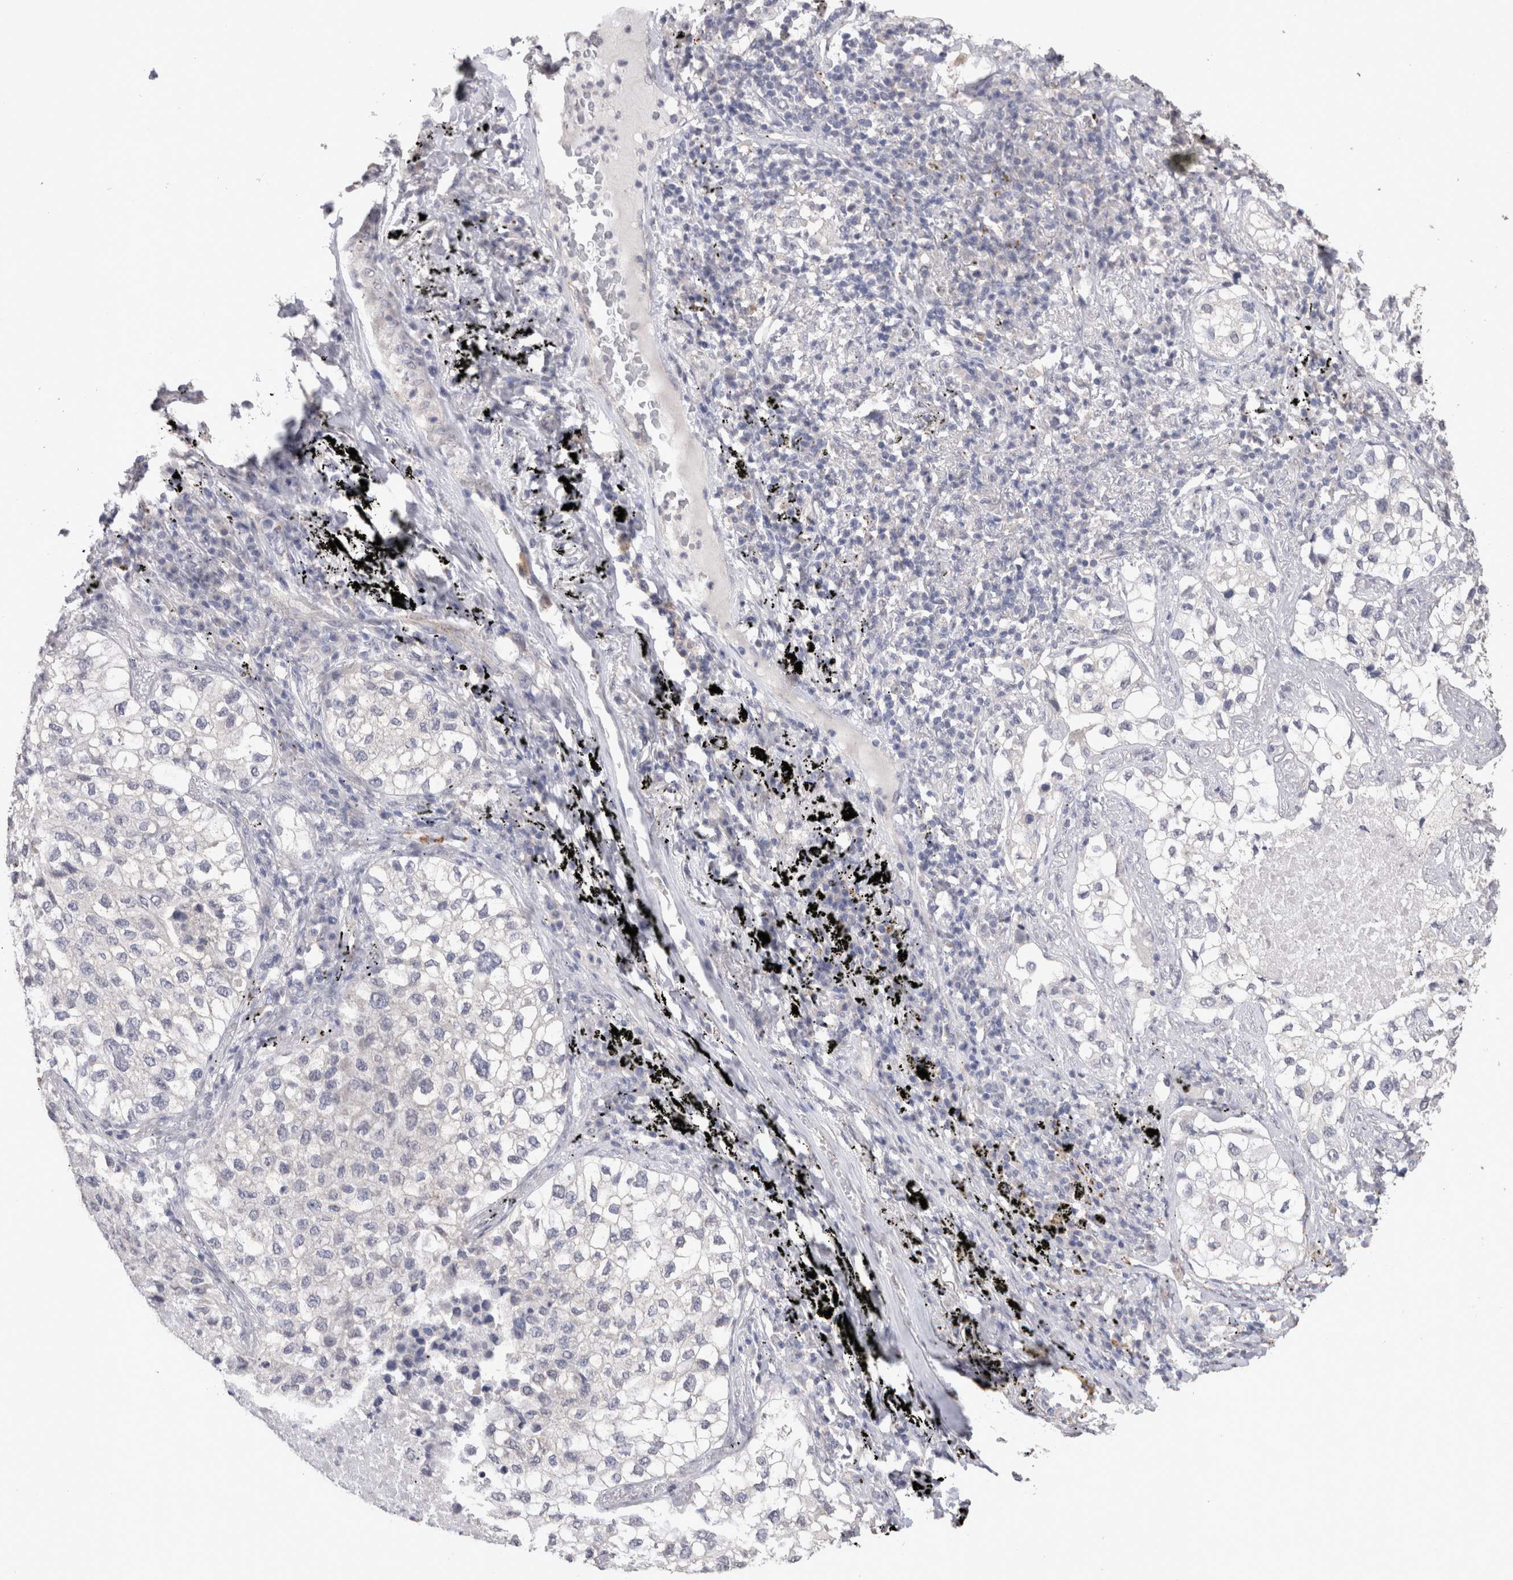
{"staining": {"intensity": "negative", "quantity": "none", "location": "none"}, "tissue": "lung cancer", "cell_type": "Tumor cells", "image_type": "cancer", "snomed": [{"axis": "morphology", "description": "Adenocarcinoma, NOS"}, {"axis": "topography", "description": "Lung"}], "caption": "Image shows no significant protein positivity in tumor cells of lung adenocarcinoma.", "gene": "CDH6", "patient": {"sex": "male", "age": 63}}